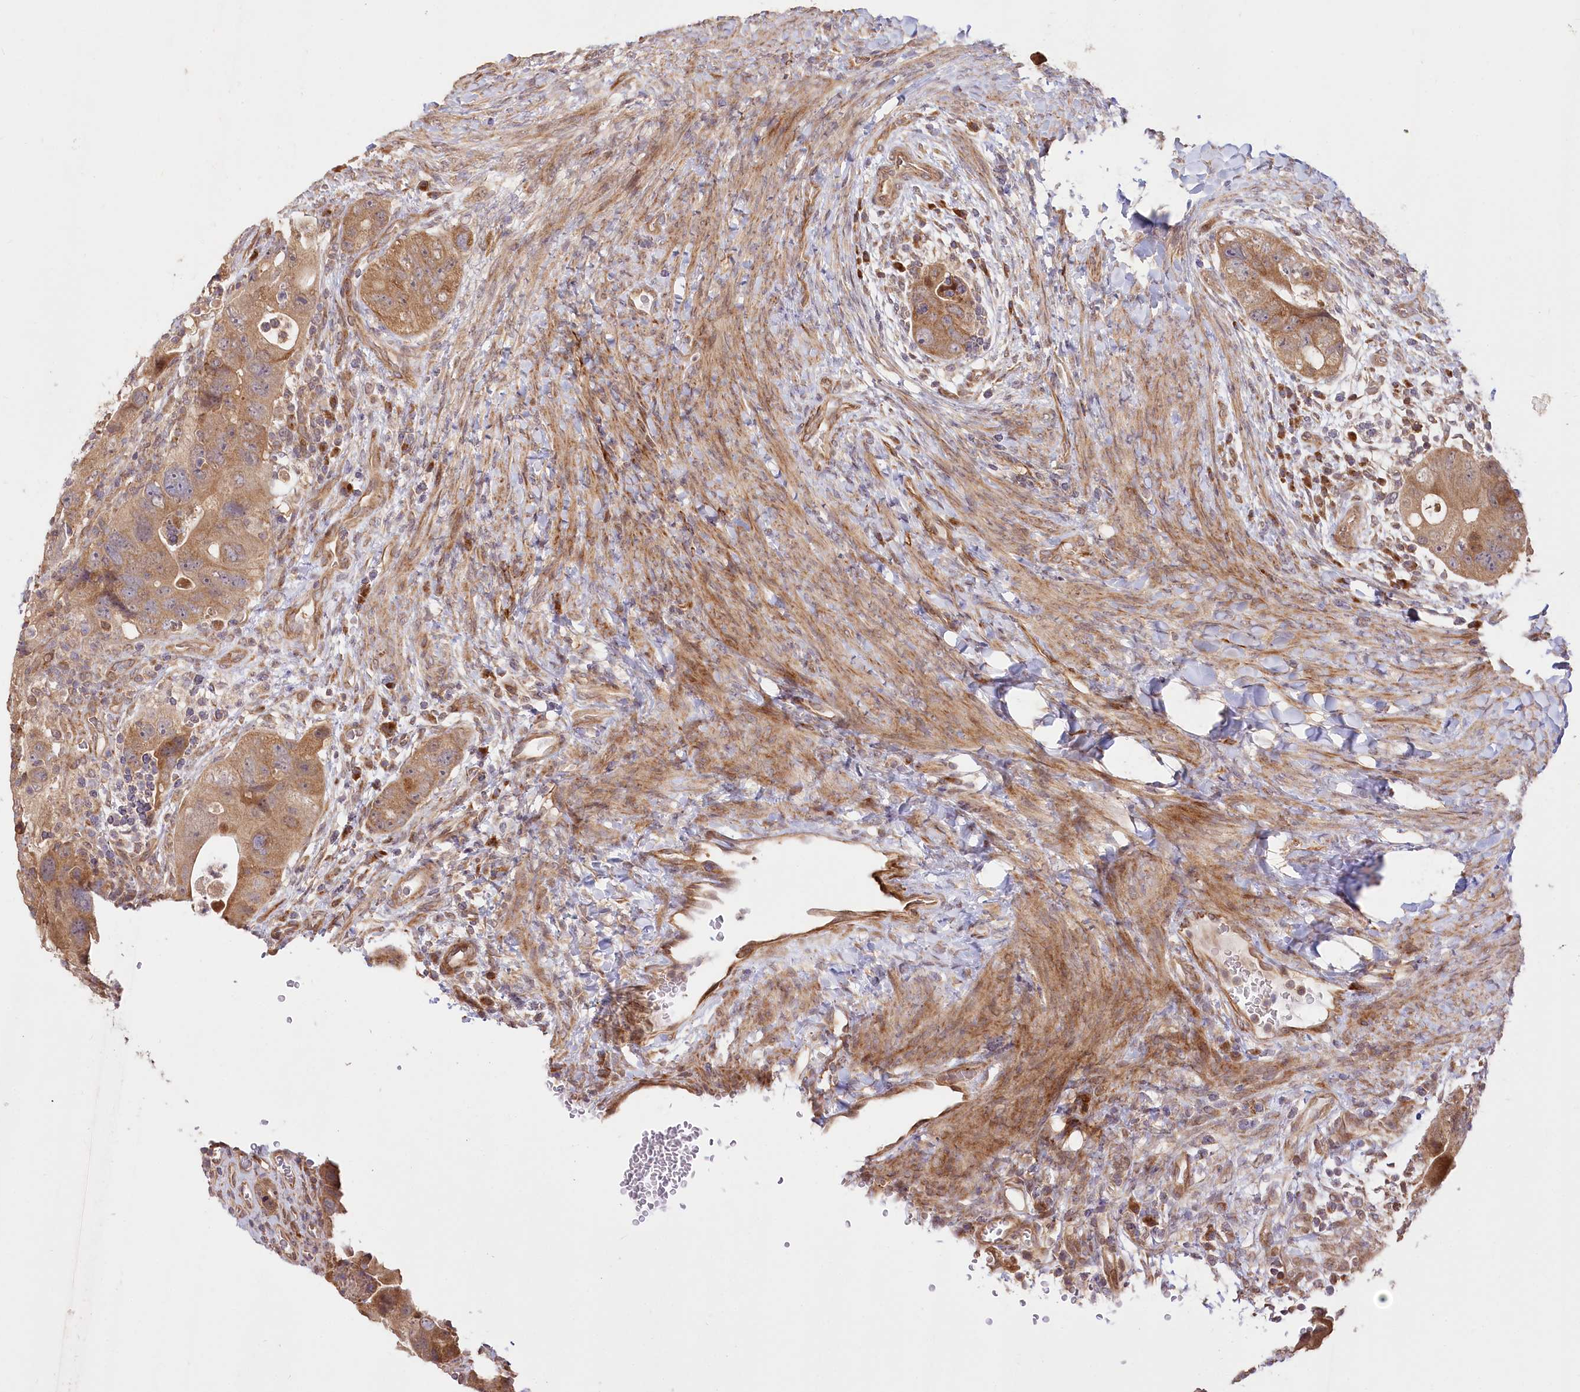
{"staining": {"intensity": "moderate", "quantity": ">75%", "location": "cytoplasmic/membranous"}, "tissue": "colorectal cancer", "cell_type": "Tumor cells", "image_type": "cancer", "snomed": [{"axis": "morphology", "description": "Adenocarcinoma, NOS"}, {"axis": "topography", "description": "Rectum"}], "caption": "Adenocarcinoma (colorectal) stained with a protein marker shows moderate staining in tumor cells.", "gene": "CEP70", "patient": {"sex": "male", "age": 59}}